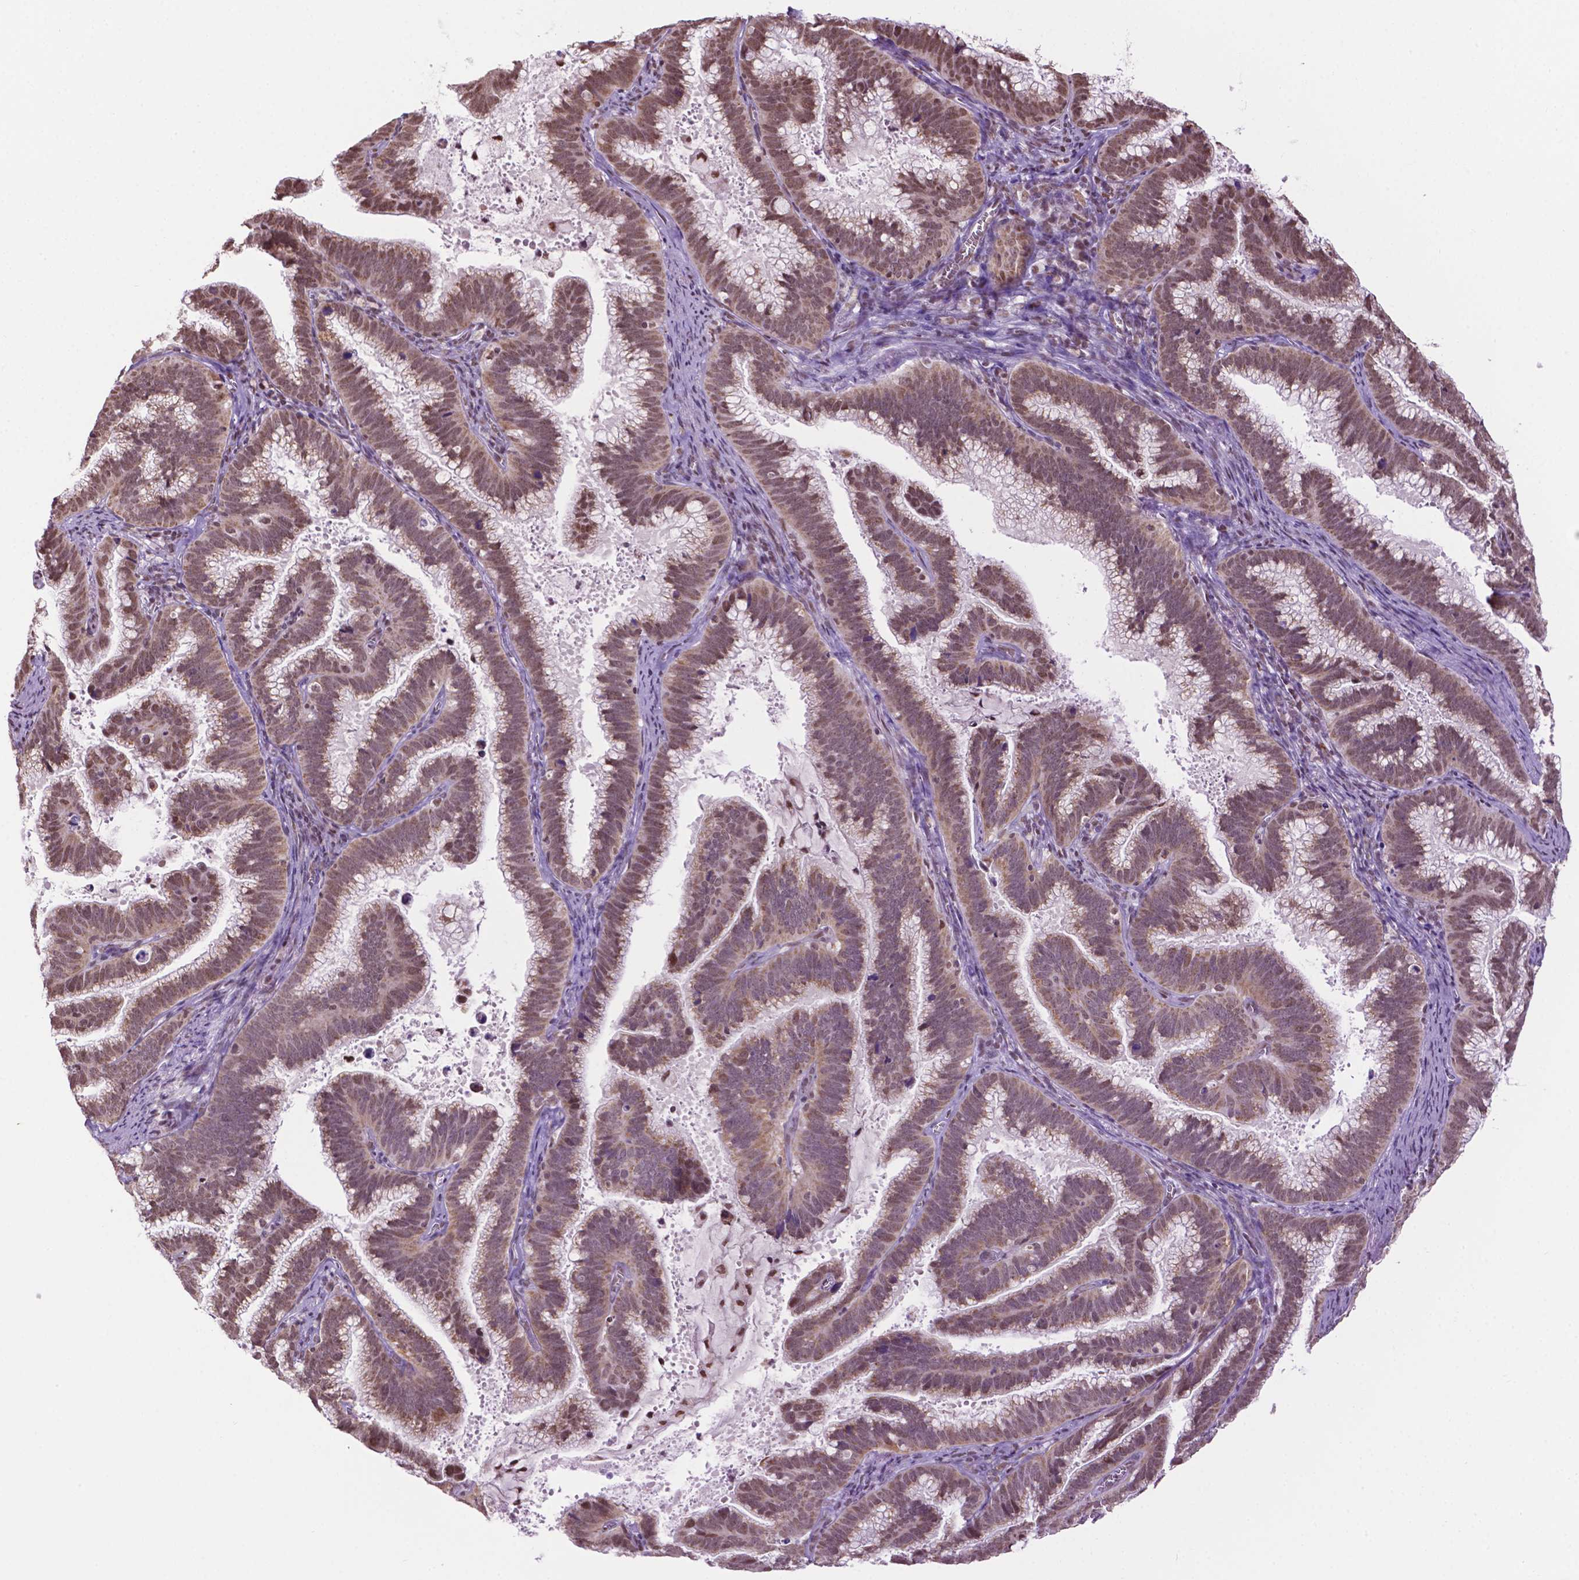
{"staining": {"intensity": "moderate", "quantity": ">75%", "location": "cytoplasmic/membranous,nuclear"}, "tissue": "cervical cancer", "cell_type": "Tumor cells", "image_type": "cancer", "snomed": [{"axis": "morphology", "description": "Adenocarcinoma, NOS"}, {"axis": "topography", "description": "Cervix"}], "caption": "Cervical cancer was stained to show a protein in brown. There is medium levels of moderate cytoplasmic/membranous and nuclear positivity in approximately >75% of tumor cells.", "gene": "COL23A1", "patient": {"sex": "female", "age": 61}}